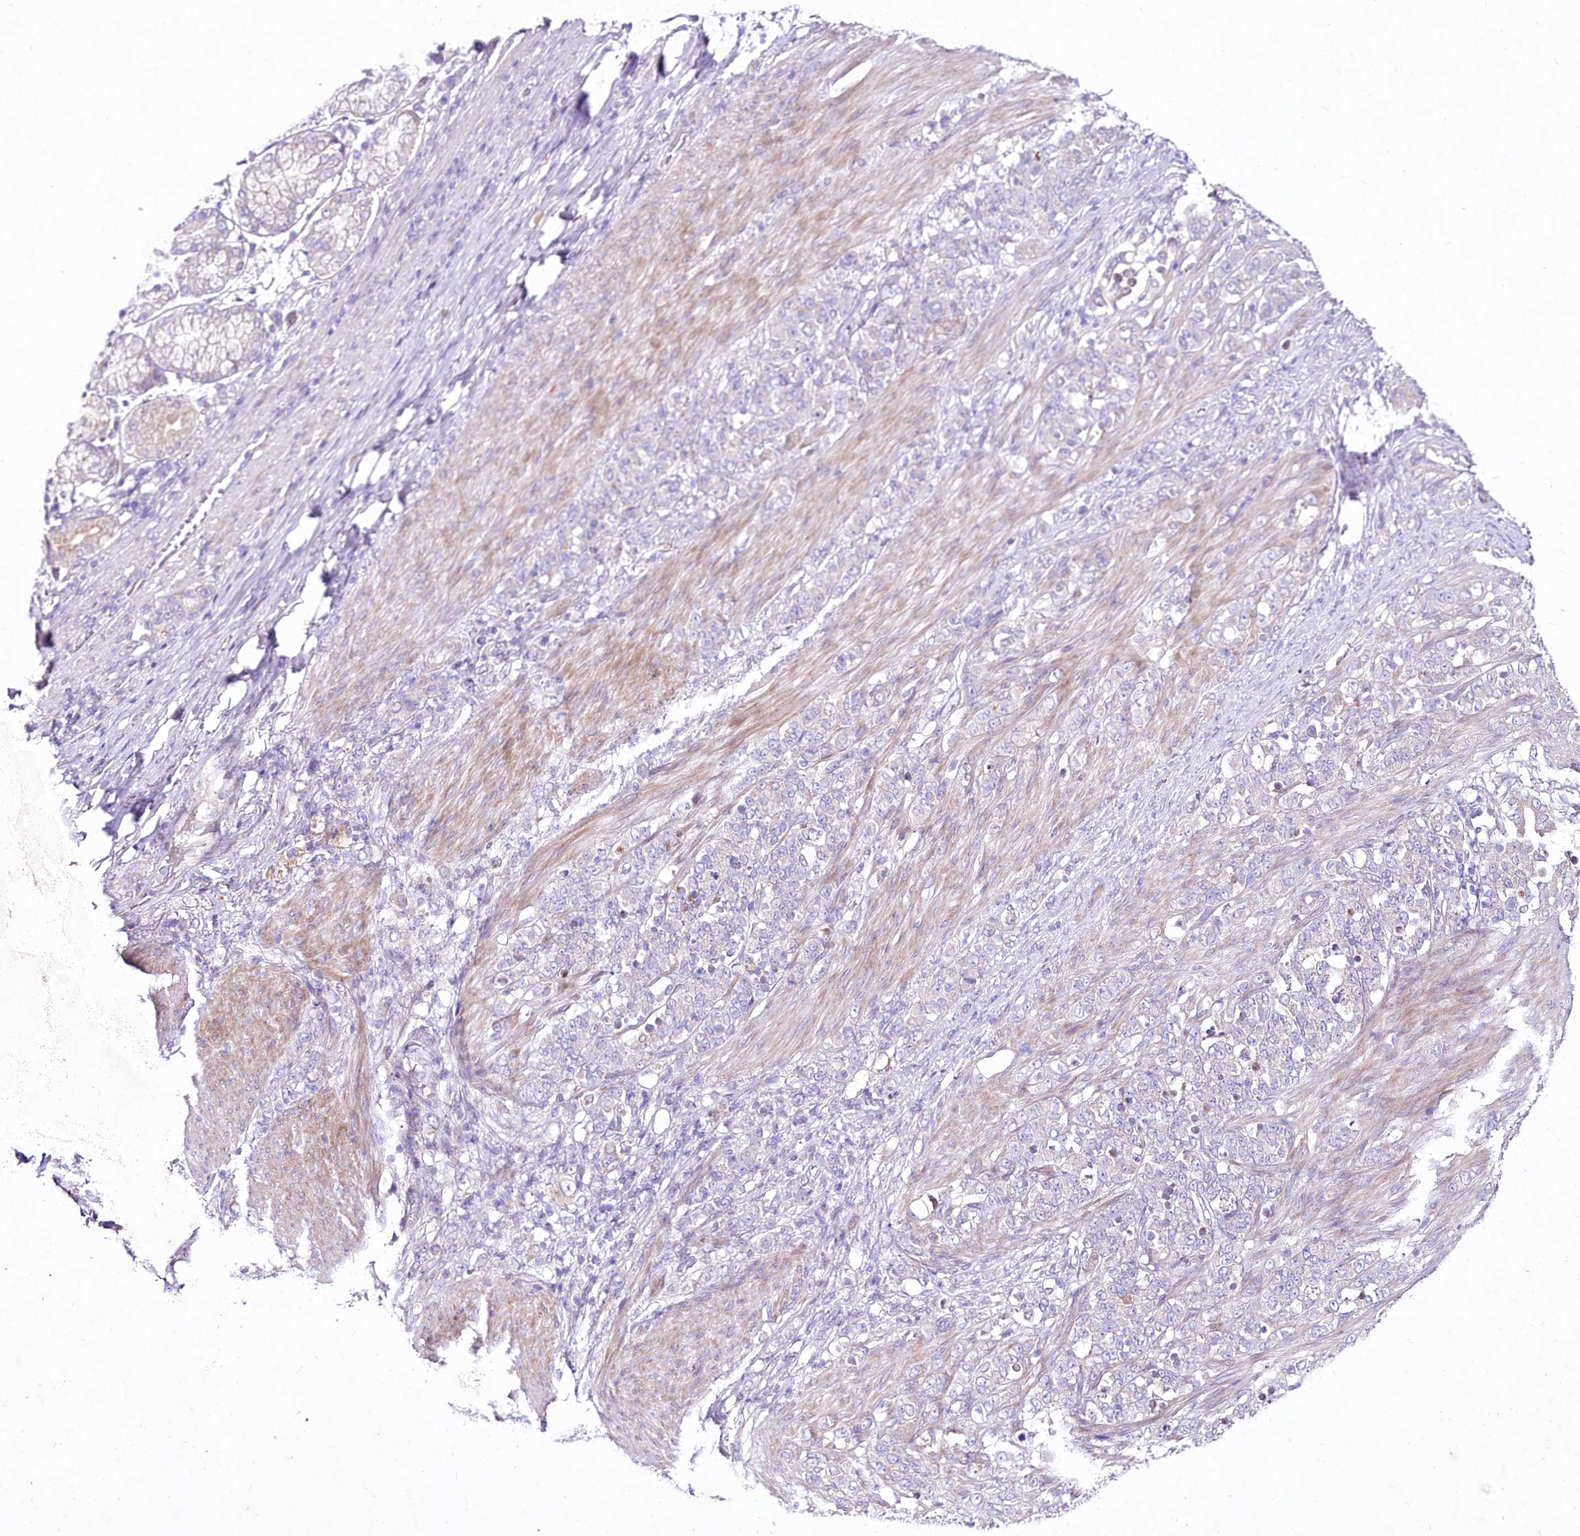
{"staining": {"intensity": "negative", "quantity": "none", "location": "none"}, "tissue": "stomach cancer", "cell_type": "Tumor cells", "image_type": "cancer", "snomed": [{"axis": "morphology", "description": "Adenocarcinoma, NOS"}, {"axis": "topography", "description": "Stomach"}], "caption": "Immunohistochemical staining of adenocarcinoma (stomach) reveals no significant staining in tumor cells.", "gene": "LRRC14B", "patient": {"sex": "female", "age": 79}}